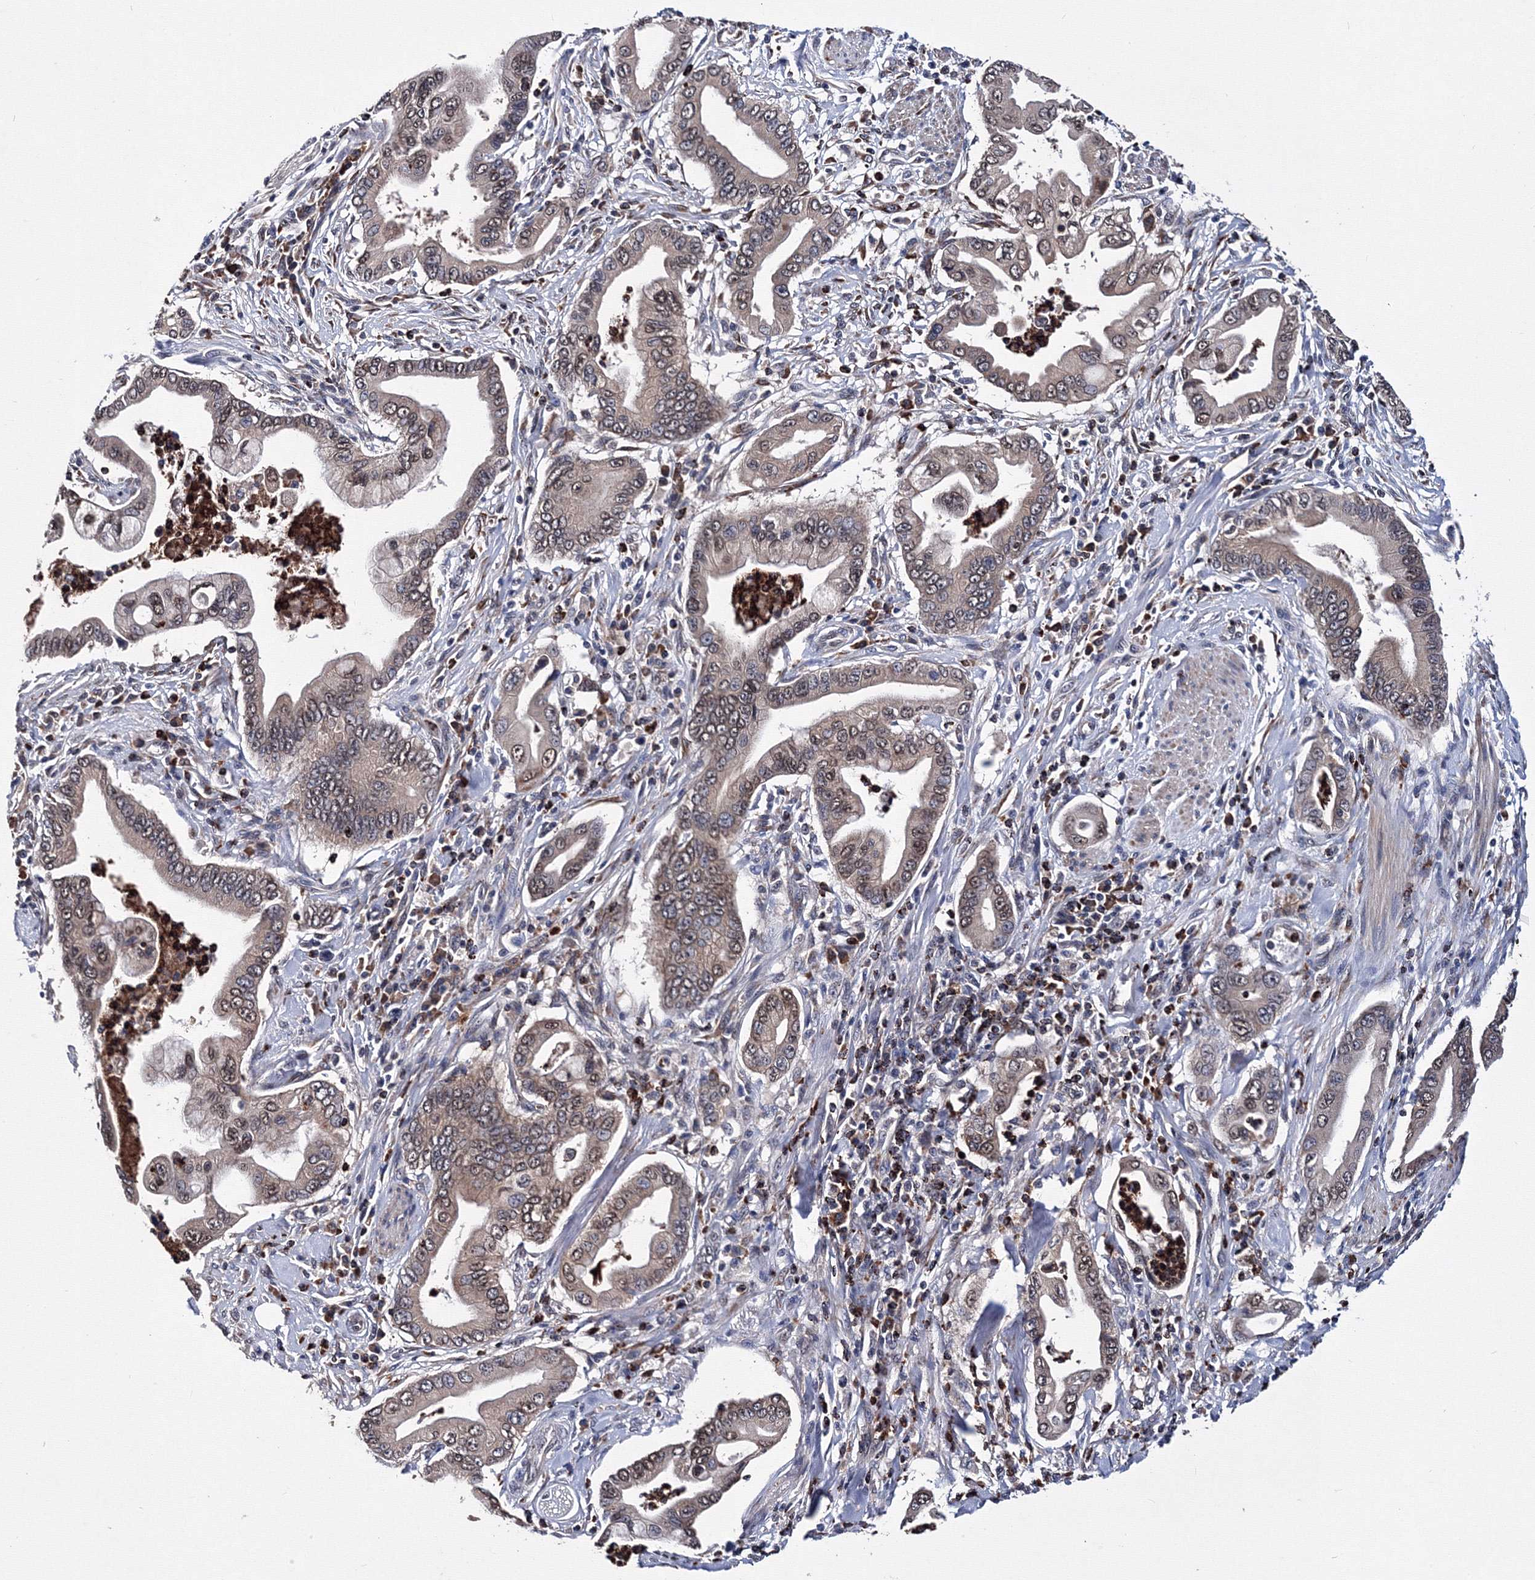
{"staining": {"intensity": "weak", "quantity": ">75%", "location": "cytoplasmic/membranous"}, "tissue": "pancreatic cancer", "cell_type": "Tumor cells", "image_type": "cancer", "snomed": [{"axis": "morphology", "description": "Adenocarcinoma, NOS"}, {"axis": "topography", "description": "Pancreas"}], "caption": "Immunohistochemical staining of adenocarcinoma (pancreatic) demonstrates low levels of weak cytoplasmic/membranous protein positivity in about >75% of tumor cells. (brown staining indicates protein expression, while blue staining denotes nuclei).", "gene": "PHYKPL", "patient": {"sex": "male", "age": 78}}